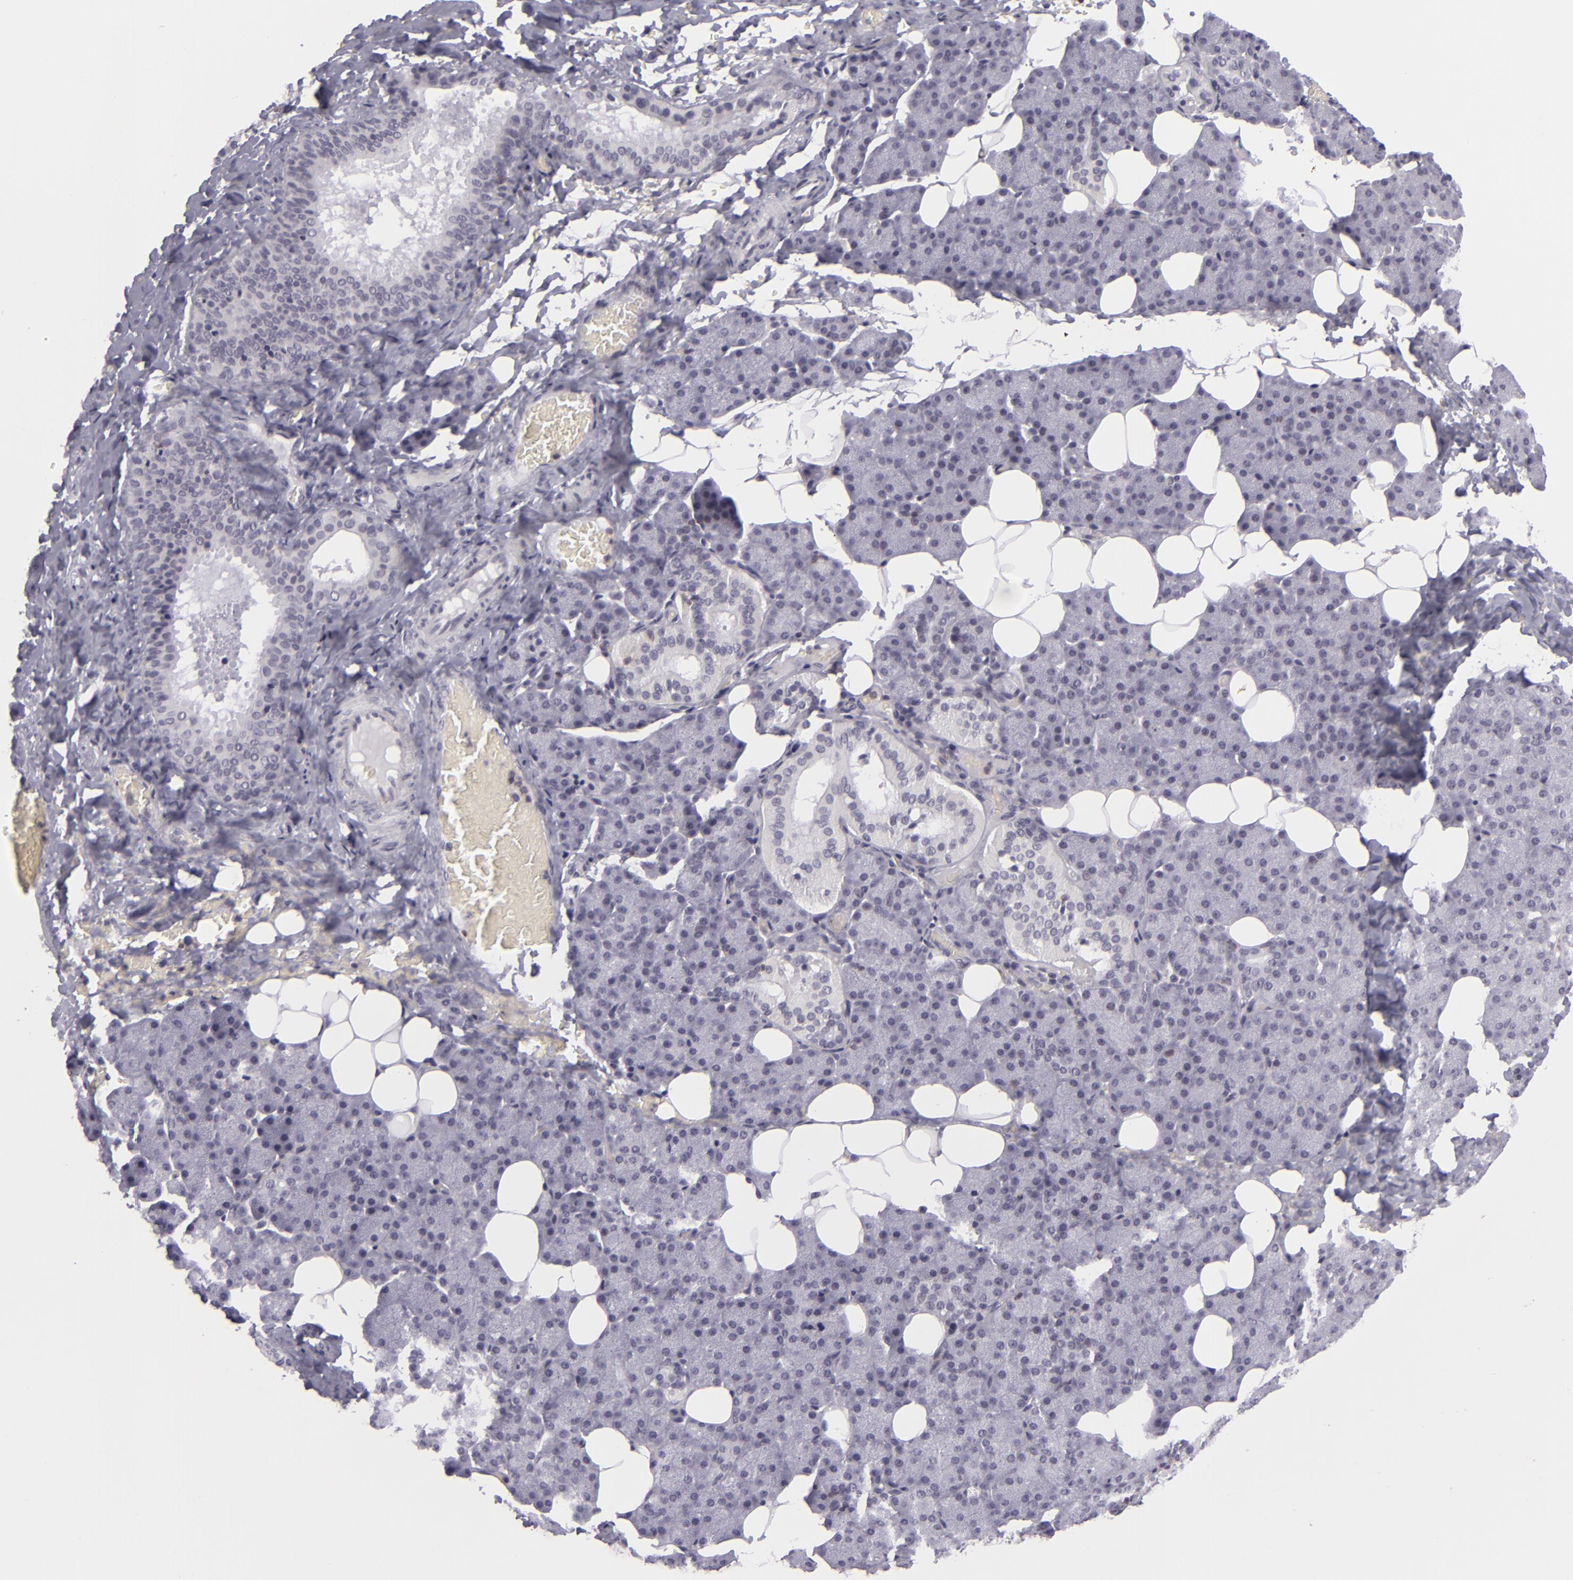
{"staining": {"intensity": "moderate", "quantity": "<25%", "location": "cytoplasmic/membranous"}, "tissue": "salivary gland", "cell_type": "Glandular cells", "image_type": "normal", "snomed": [{"axis": "morphology", "description": "Normal tissue, NOS"}, {"axis": "topography", "description": "Lymph node"}, {"axis": "topography", "description": "Salivary gland"}], "caption": "Brown immunohistochemical staining in benign salivary gland demonstrates moderate cytoplasmic/membranous staining in about <25% of glandular cells.", "gene": "KCNAB2", "patient": {"sex": "male", "age": 8}}